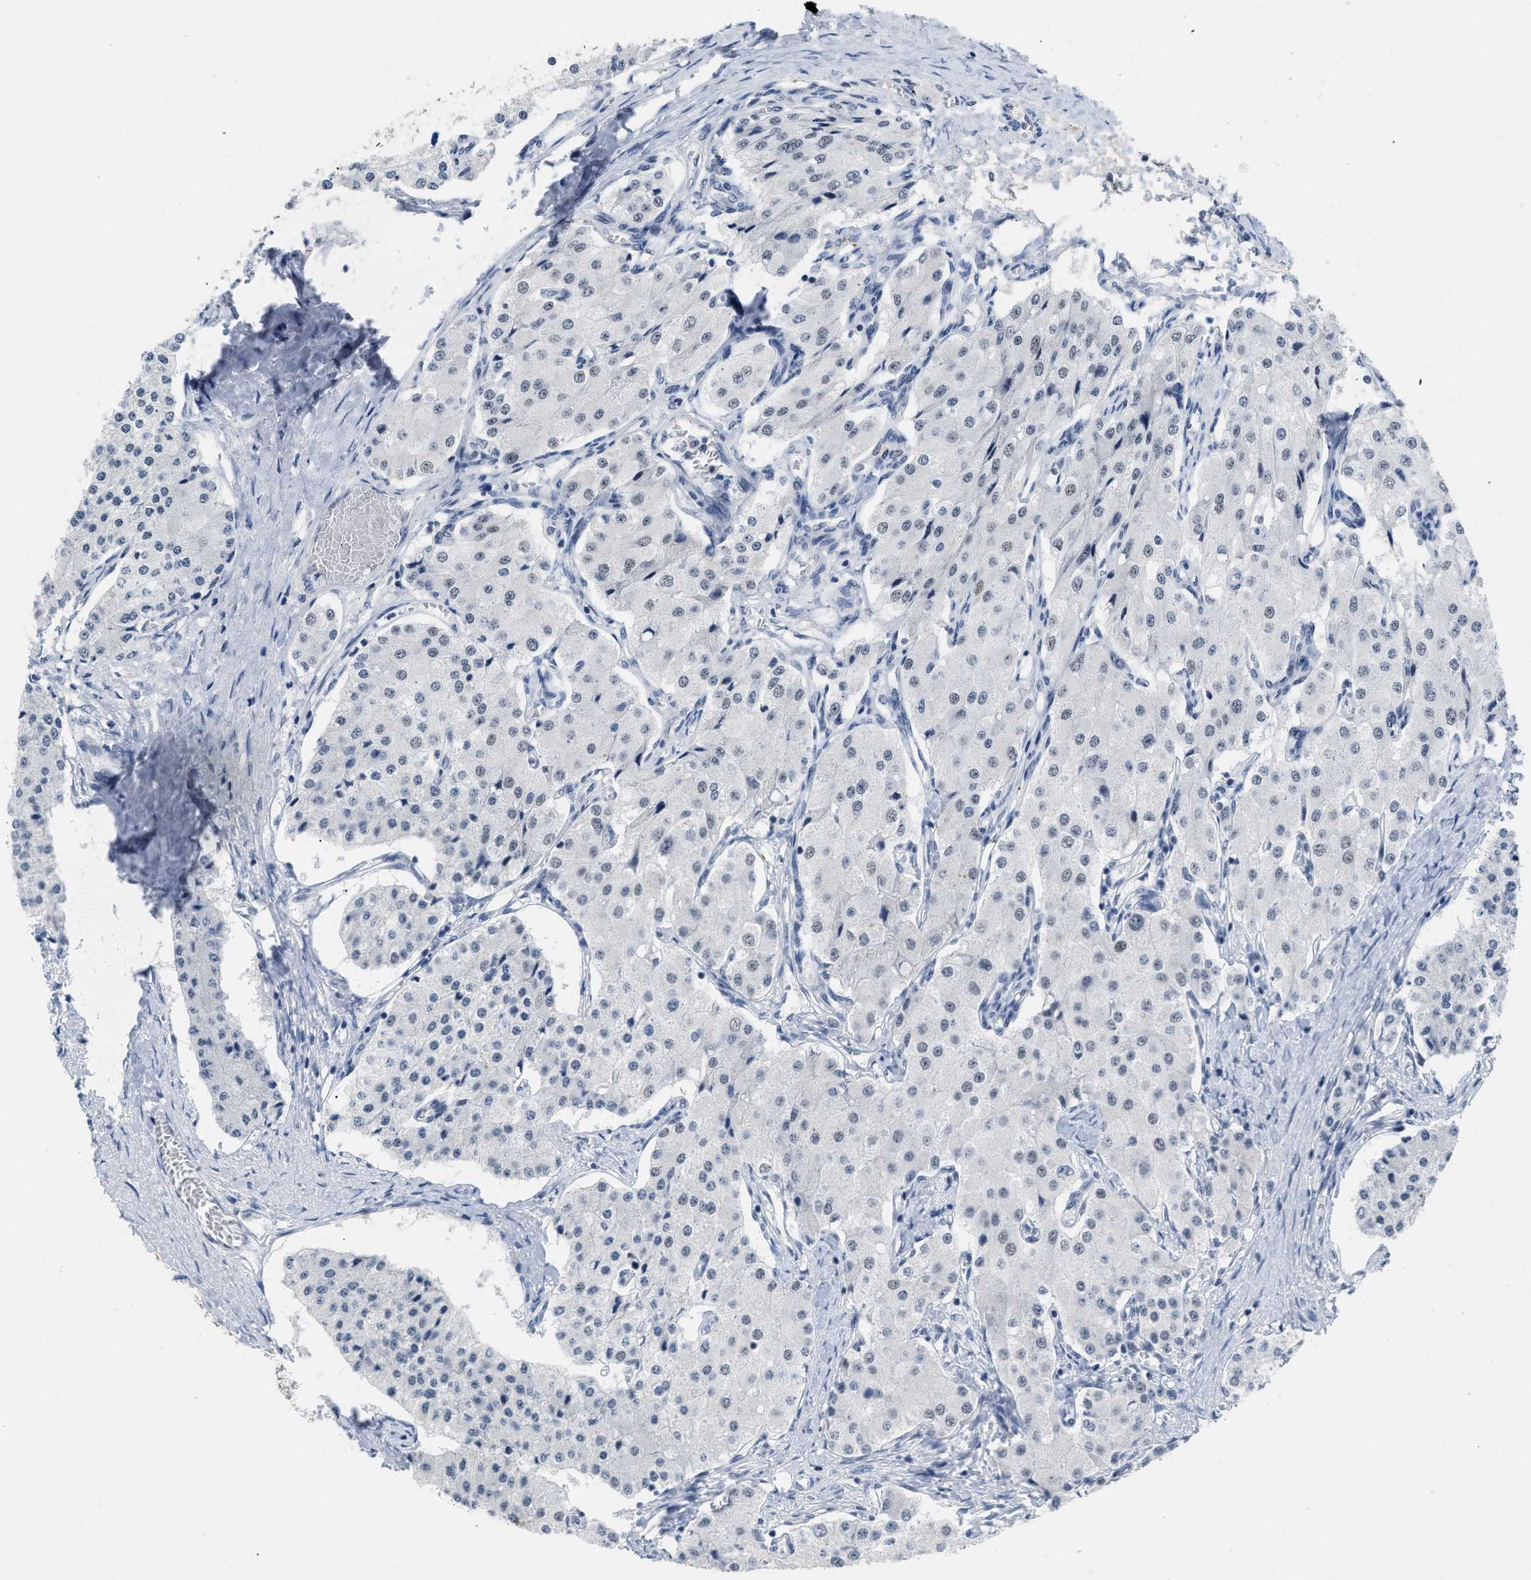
{"staining": {"intensity": "negative", "quantity": "none", "location": "none"}, "tissue": "carcinoid", "cell_type": "Tumor cells", "image_type": "cancer", "snomed": [{"axis": "morphology", "description": "Carcinoid, malignant, NOS"}, {"axis": "topography", "description": "Colon"}], "caption": "Tumor cells are negative for brown protein staining in malignant carcinoid.", "gene": "GGNBP2", "patient": {"sex": "female", "age": 52}}